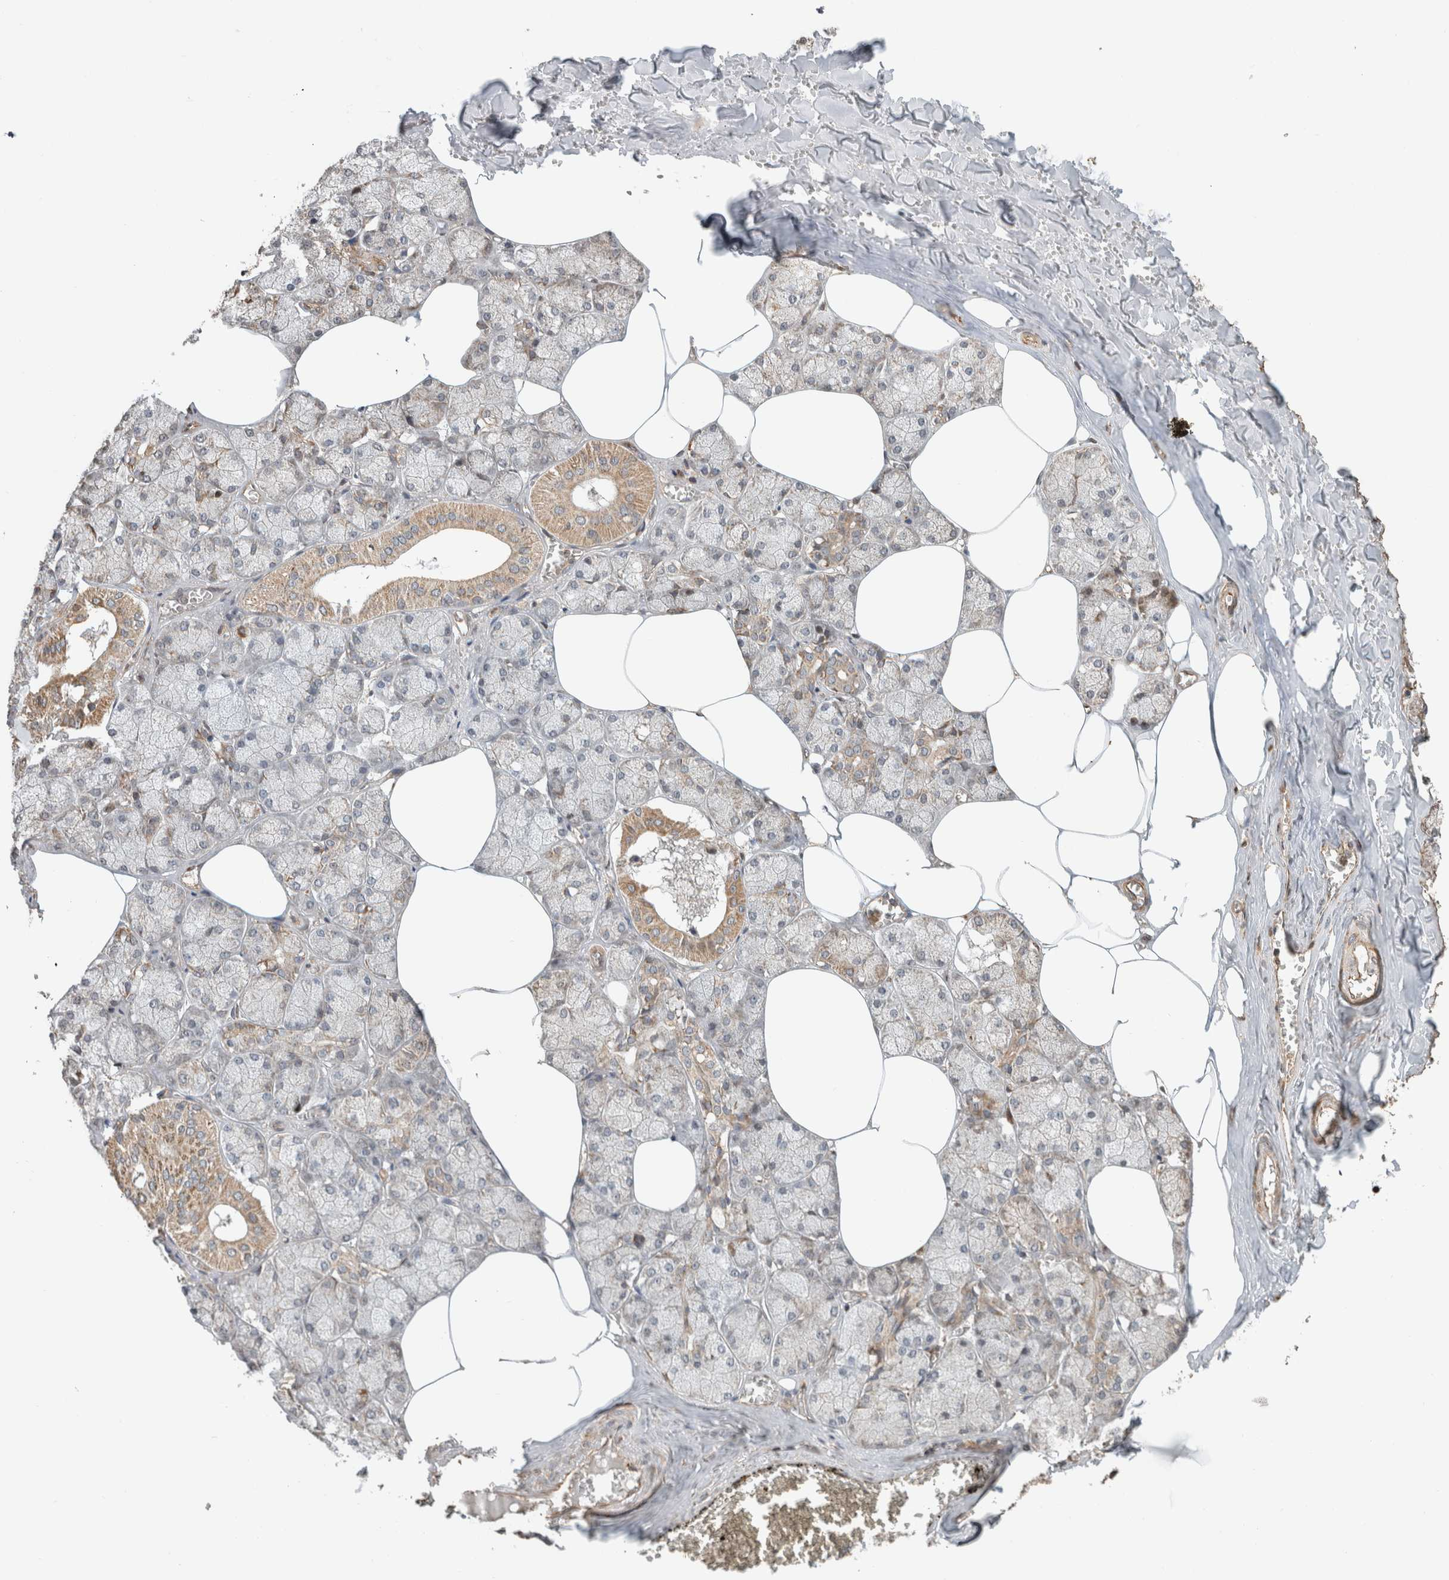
{"staining": {"intensity": "moderate", "quantity": "<25%", "location": "cytoplasmic/membranous"}, "tissue": "salivary gland", "cell_type": "Glandular cells", "image_type": "normal", "snomed": [{"axis": "morphology", "description": "Normal tissue, NOS"}, {"axis": "topography", "description": "Salivary gland"}], "caption": "The photomicrograph shows a brown stain indicating the presence of a protein in the cytoplasmic/membranous of glandular cells in salivary gland.", "gene": "GINS4", "patient": {"sex": "male", "age": 62}}